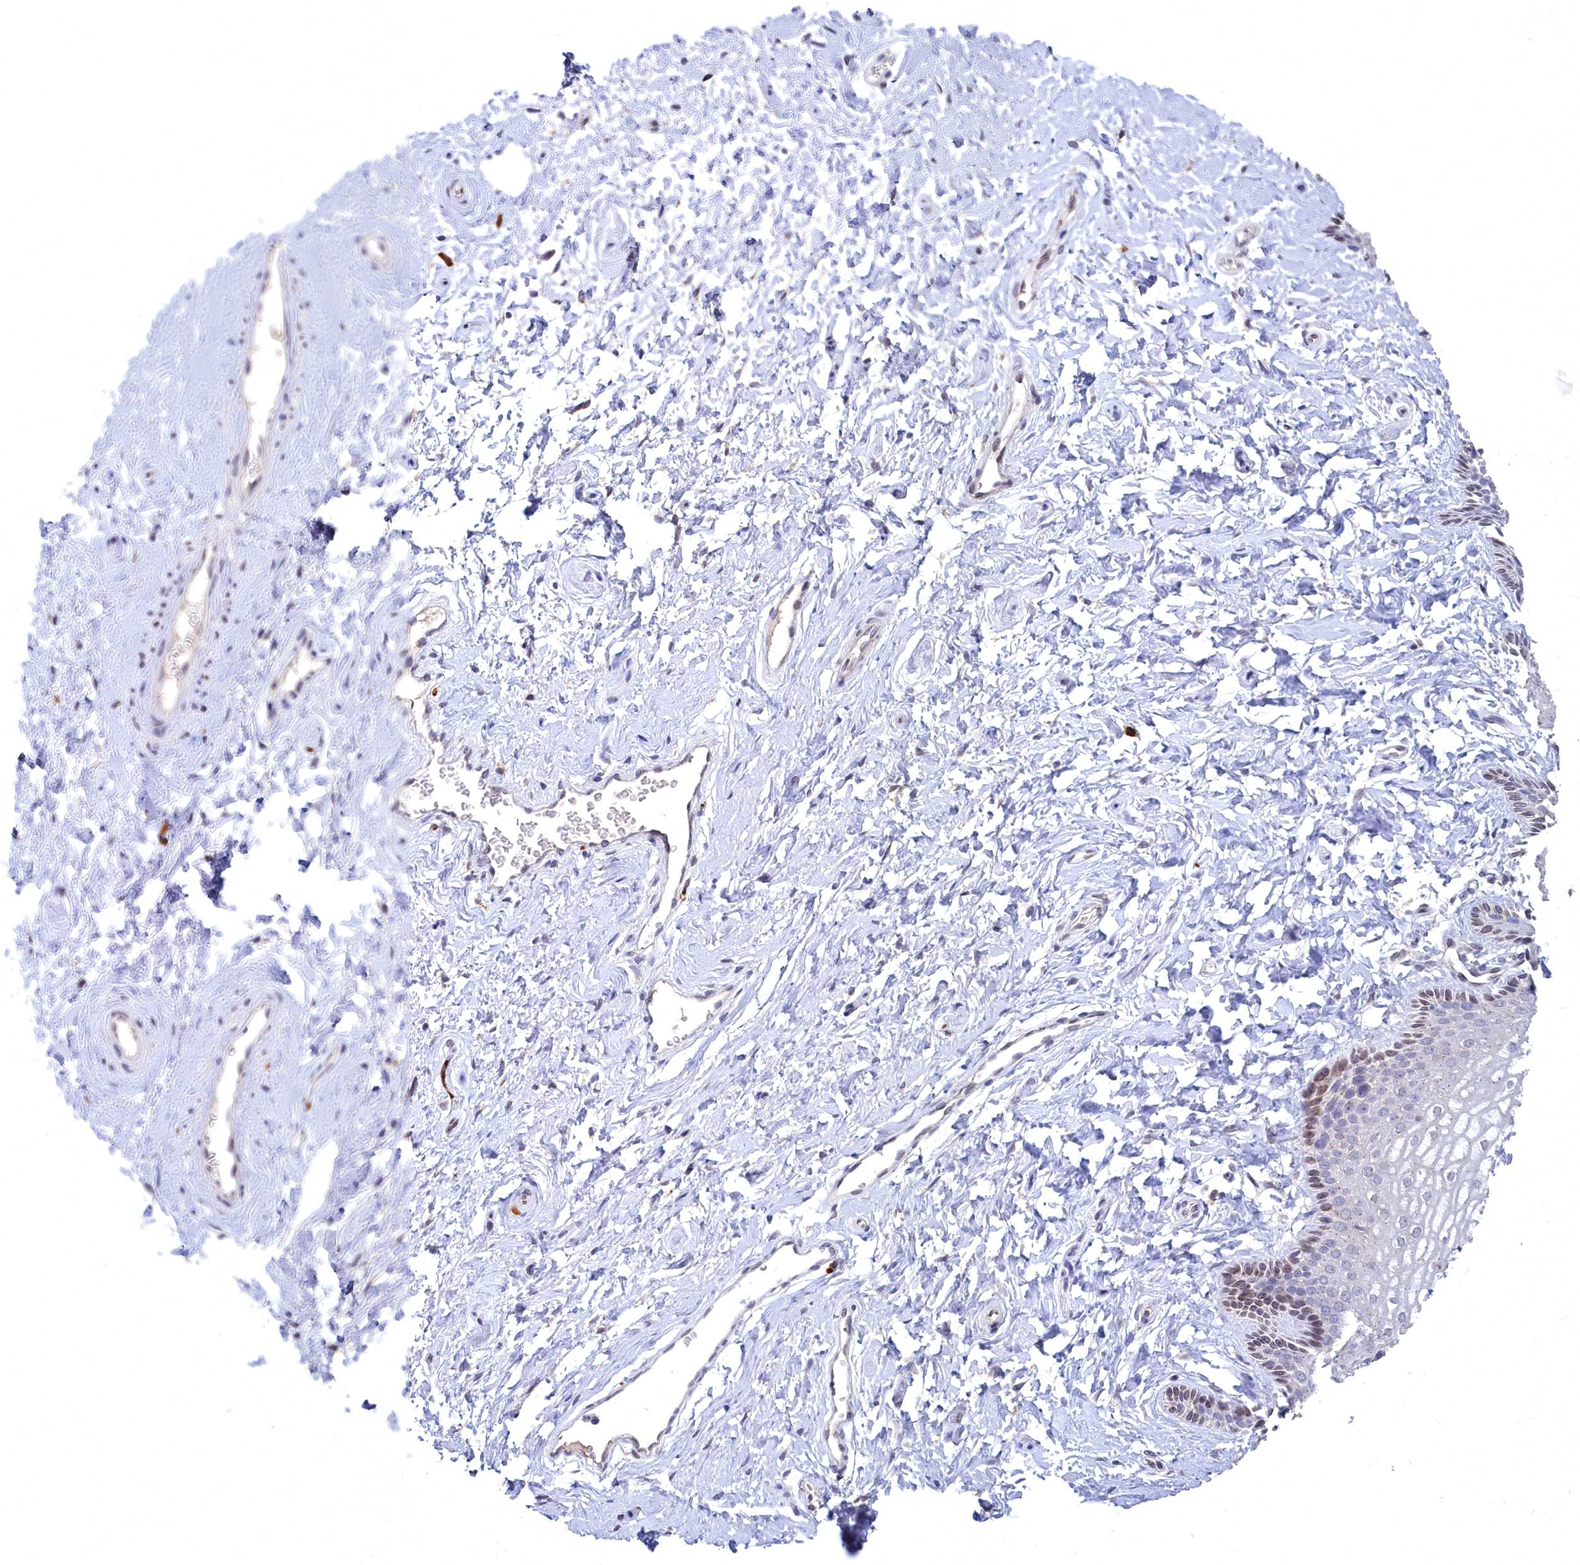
{"staining": {"intensity": "moderate", "quantity": "<25%", "location": "nuclear"}, "tissue": "vagina", "cell_type": "Squamous epithelial cells", "image_type": "normal", "snomed": [{"axis": "morphology", "description": "Normal tissue, NOS"}, {"axis": "topography", "description": "Vagina"}, {"axis": "topography", "description": "Cervix"}], "caption": "The image displays staining of benign vagina, revealing moderate nuclear protein positivity (brown color) within squamous epithelial cells.", "gene": "NOXA1", "patient": {"sex": "female", "age": 40}}